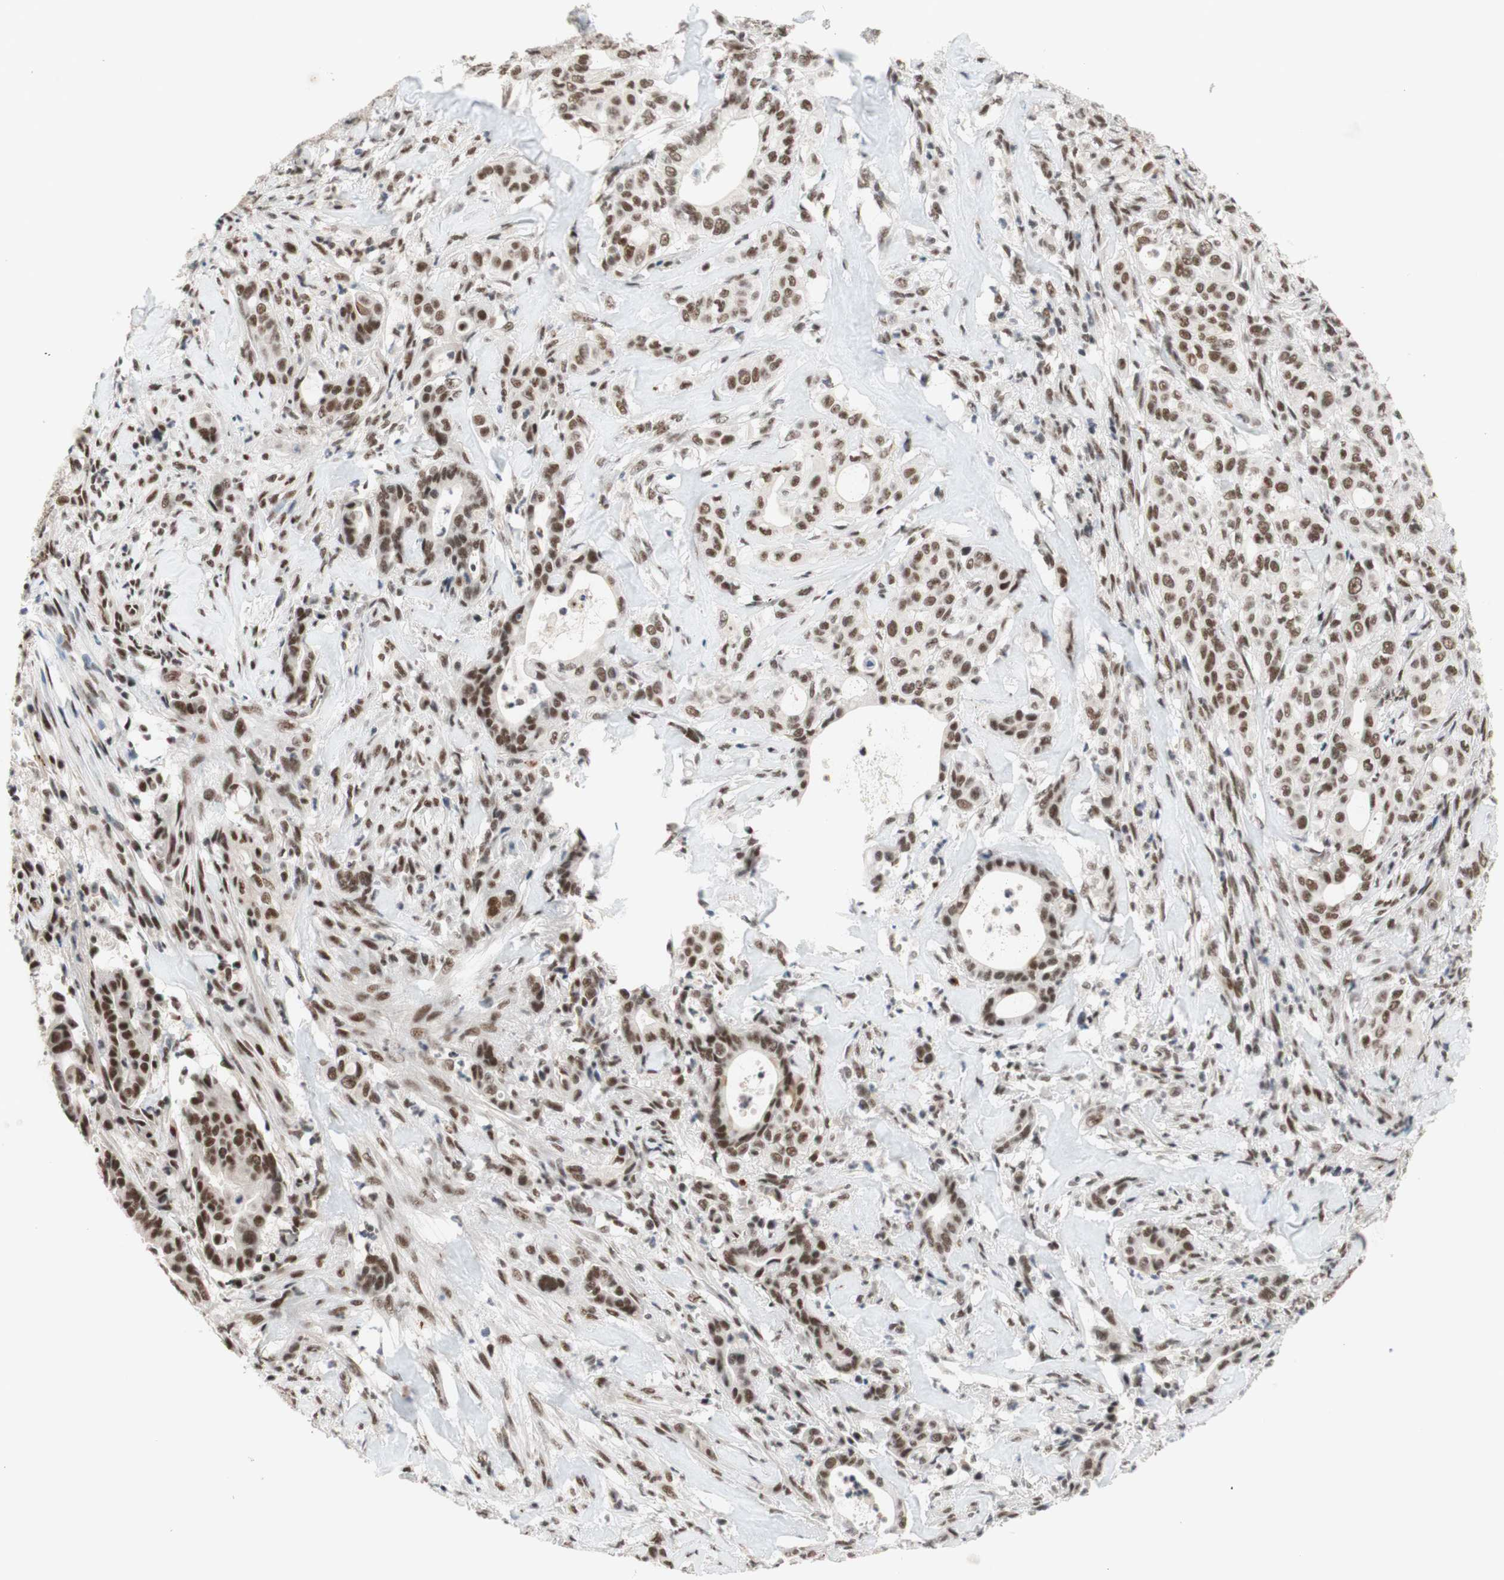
{"staining": {"intensity": "strong", "quantity": ">75%", "location": "nuclear"}, "tissue": "liver cancer", "cell_type": "Tumor cells", "image_type": "cancer", "snomed": [{"axis": "morphology", "description": "Cholangiocarcinoma"}, {"axis": "topography", "description": "Liver"}], "caption": "DAB (3,3'-diaminobenzidine) immunohistochemical staining of human liver cancer (cholangiocarcinoma) shows strong nuclear protein staining in approximately >75% of tumor cells. The staining was performed using DAB to visualize the protein expression in brown, while the nuclei were stained in blue with hematoxylin (Magnification: 20x).", "gene": "PRPF19", "patient": {"sex": "female", "age": 67}}